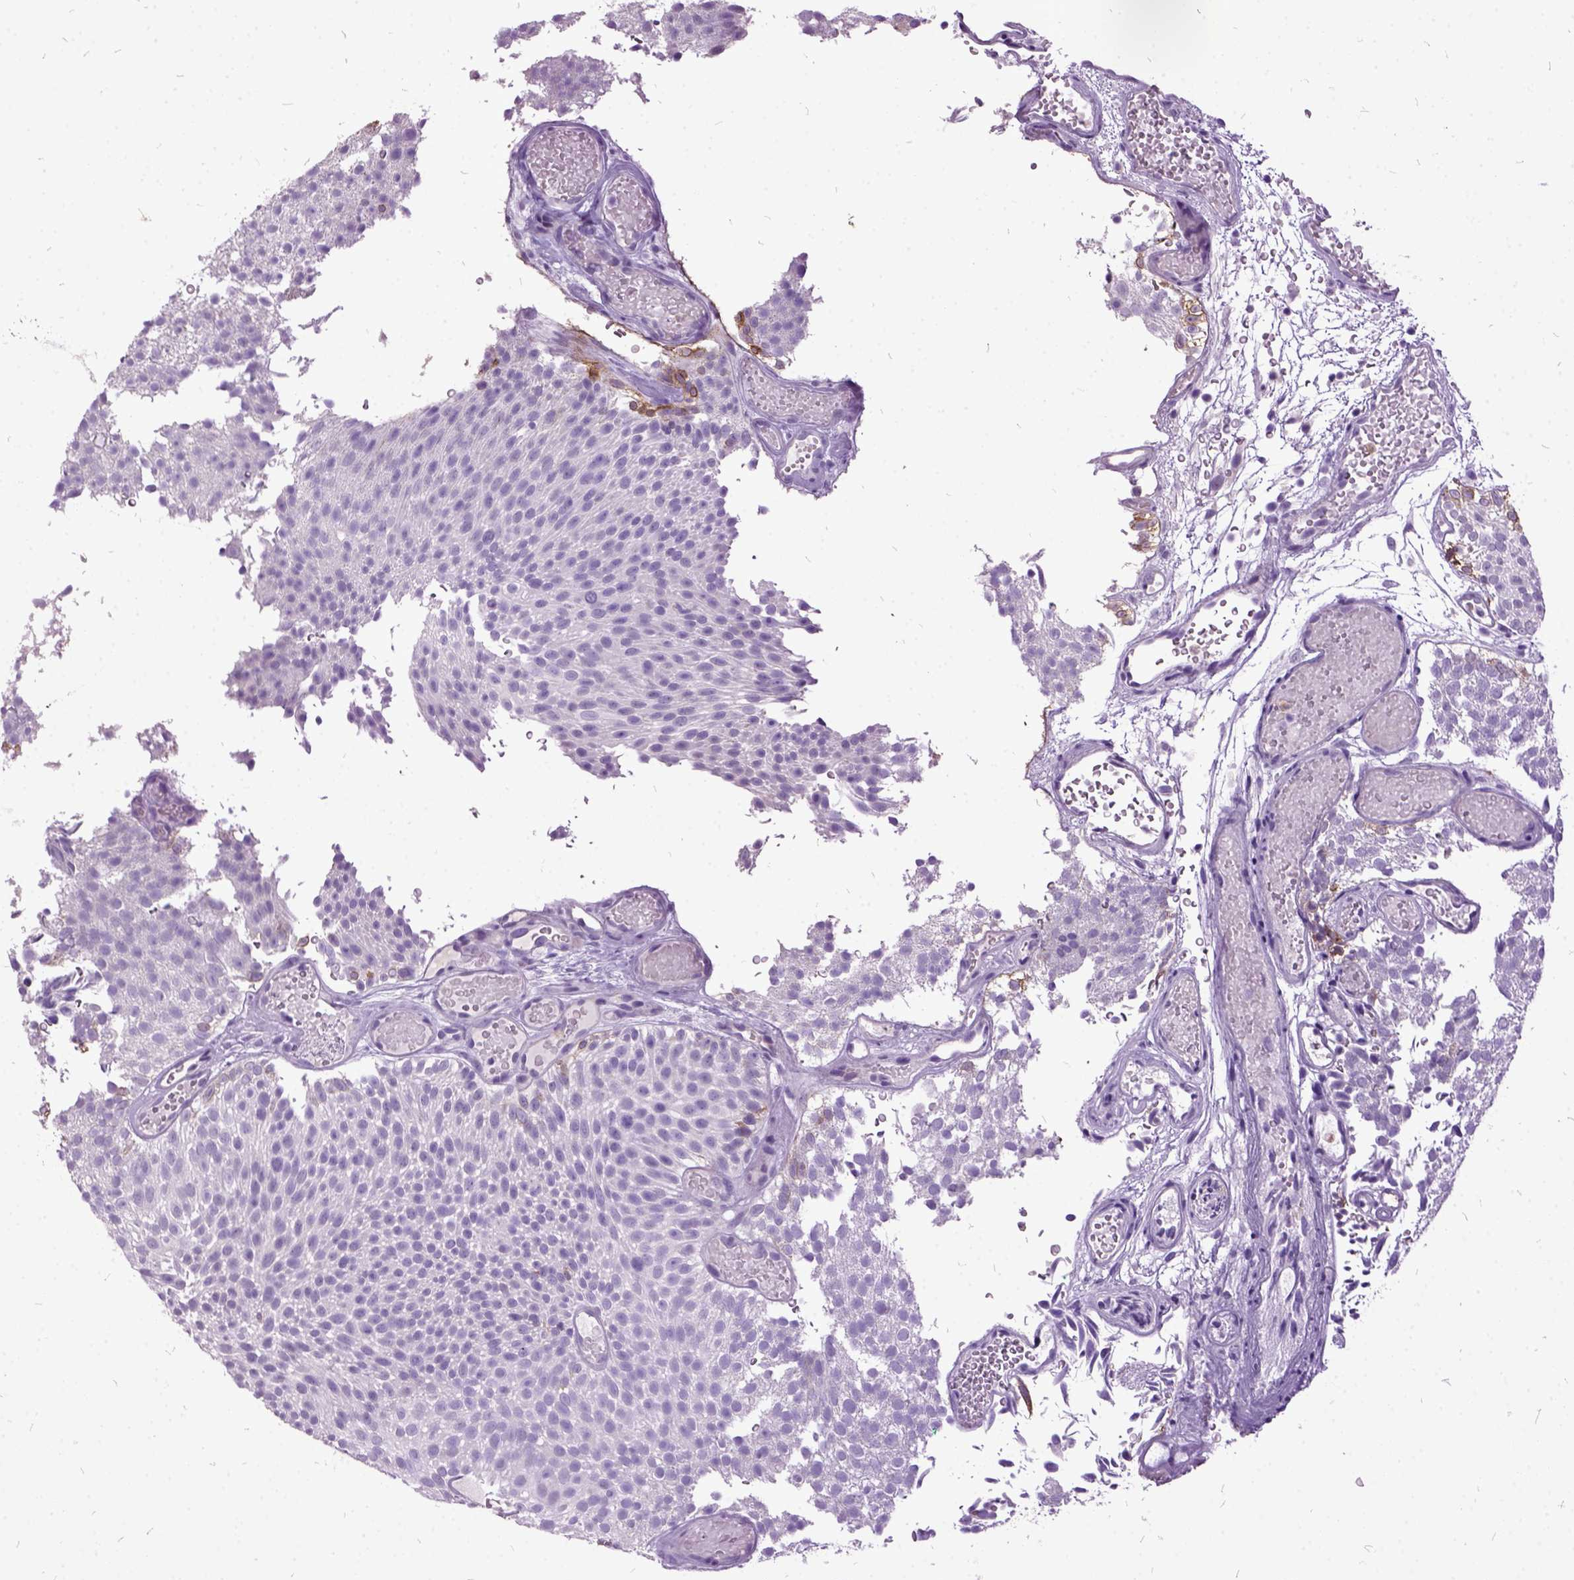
{"staining": {"intensity": "negative", "quantity": "none", "location": "none"}, "tissue": "urothelial cancer", "cell_type": "Tumor cells", "image_type": "cancer", "snomed": [{"axis": "morphology", "description": "Urothelial carcinoma, Low grade"}, {"axis": "topography", "description": "Urinary bladder"}], "caption": "Tumor cells show no significant protein positivity in low-grade urothelial carcinoma. (DAB IHC visualized using brightfield microscopy, high magnification).", "gene": "MME", "patient": {"sex": "male", "age": 78}}